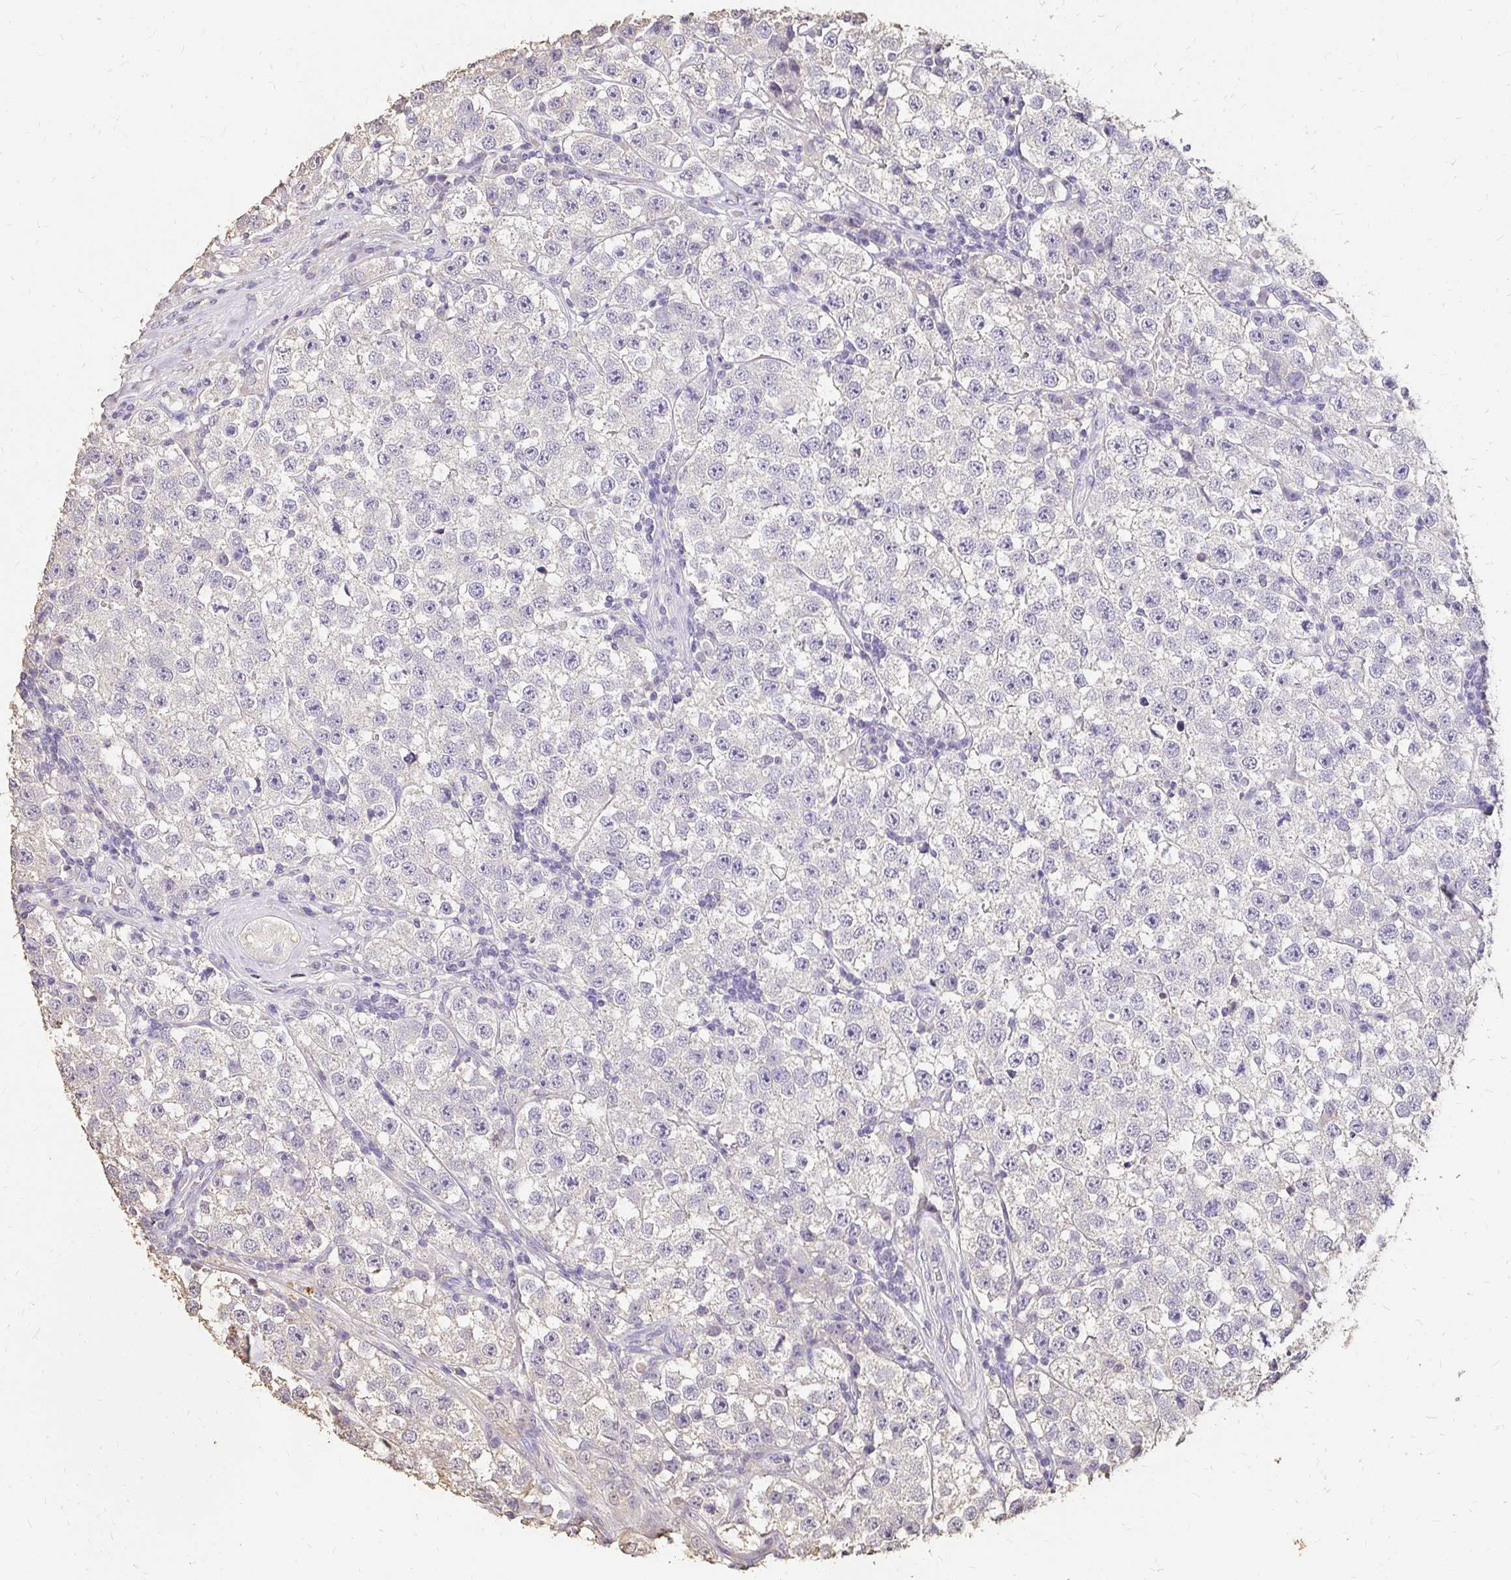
{"staining": {"intensity": "negative", "quantity": "none", "location": "none"}, "tissue": "testis cancer", "cell_type": "Tumor cells", "image_type": "cancer", "snomed": [{"axis": "morphology", "description": "Seminoma, NOS"}, {"axis": "topography", "description": "Testis"}], "caption": "Human testis cancer (seminoma) stained for a protein using immunohistochemistry (IHC) reveals no positivity in tumor cells.", "gene": "UGT1A6", "patient": {"sex": "male", "age": 34}}